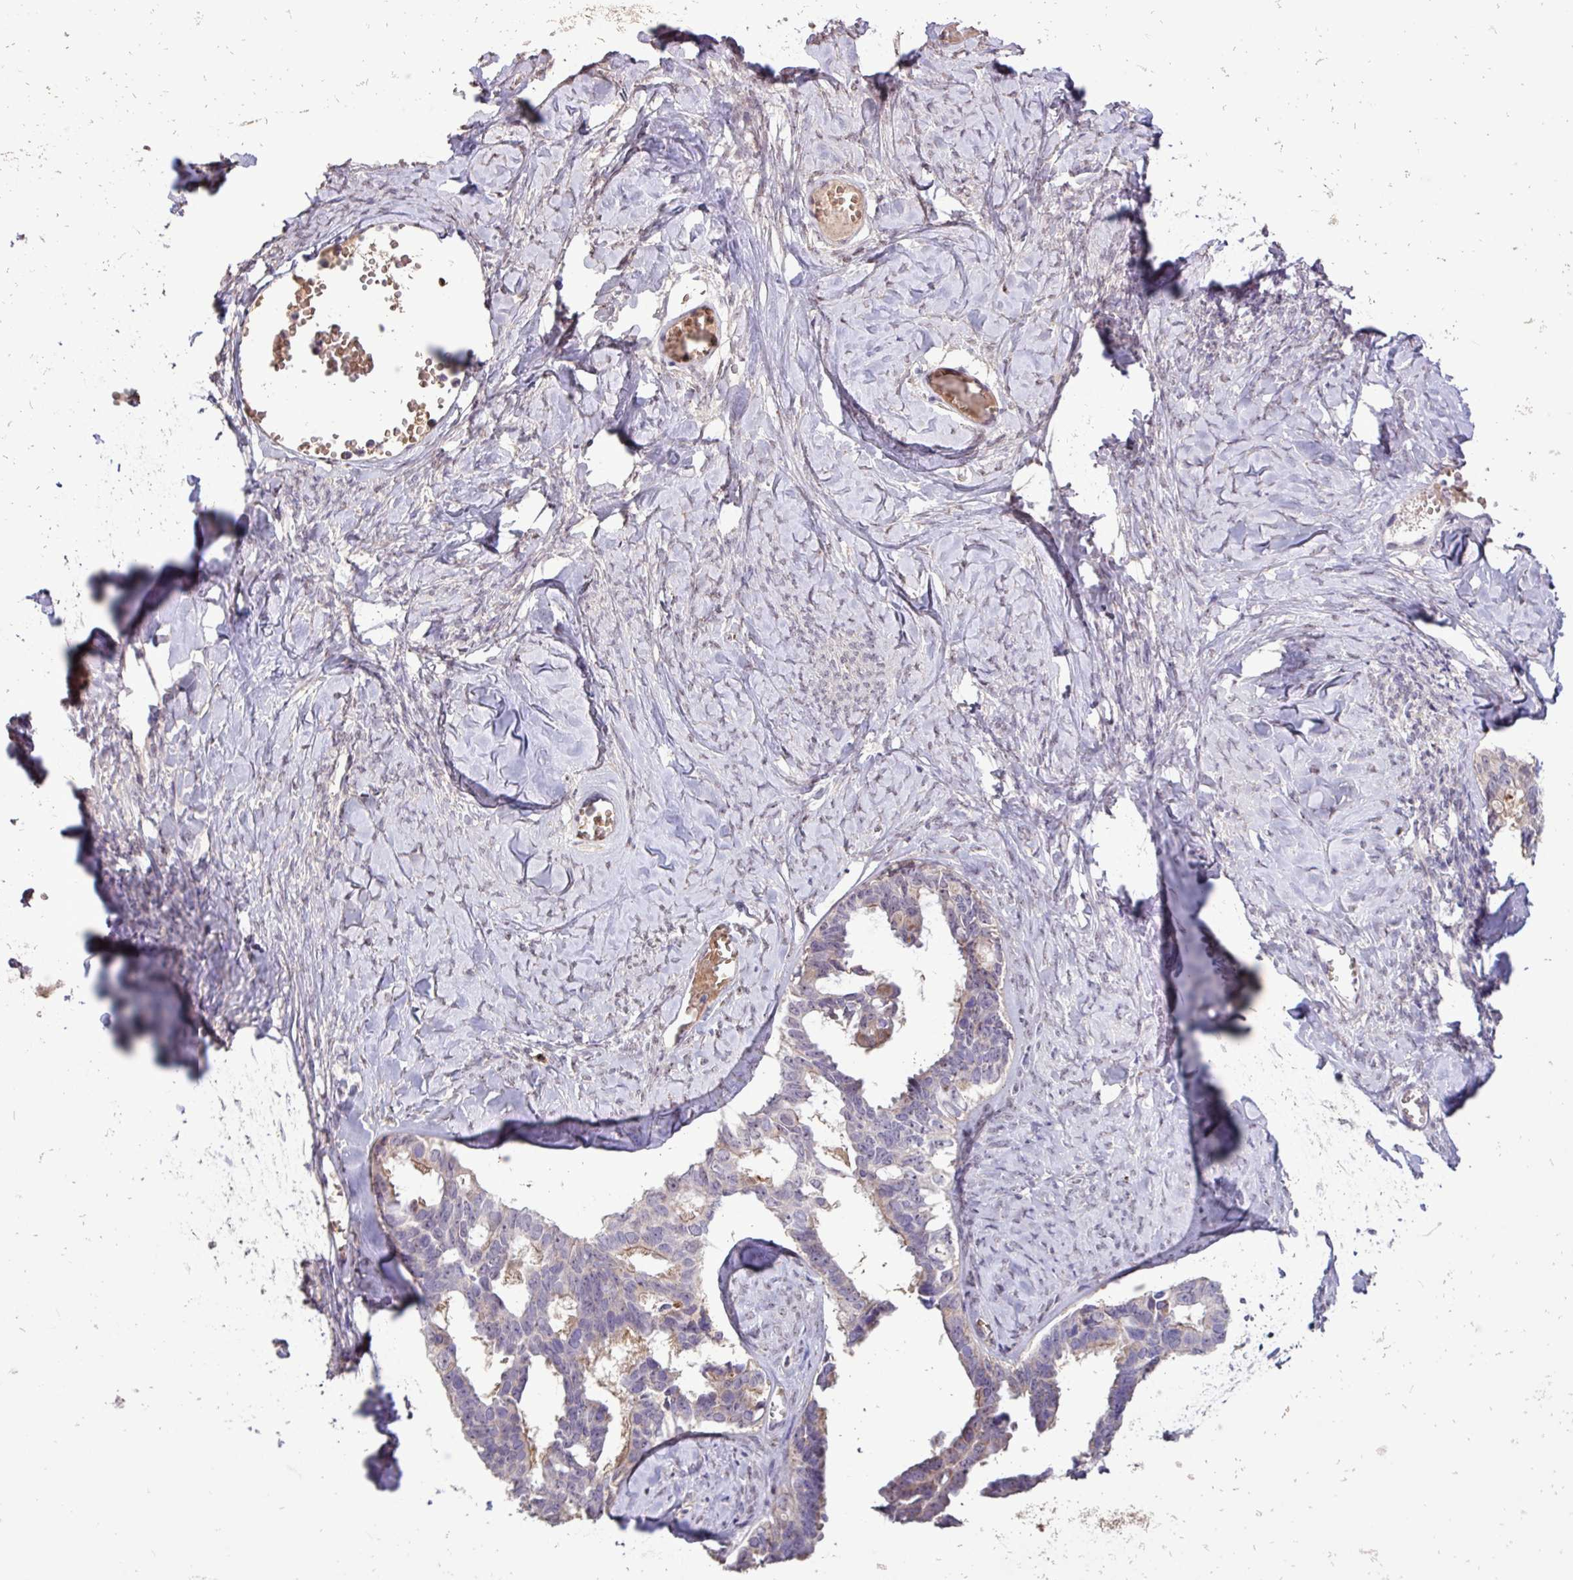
{"staining": {"intensity": "negative", "quantity": "none", "location": "none"}, "tissue": "ovarian cancer", "cell_type": "Tumor cells", "image_type": "cancer", "snomed": [{"axis": "morphology", "description": "Cystadenocarcinoma, serous, NOS"}, {"axis": "topography", "description": "Ovary"}], "caption": "Ovarian cancer stained for a protein using immunohistochemistry exhibits no staining tumor cells.", "gene": "L3MBTL3", "patient": {"sex": "female", "age": 69}}